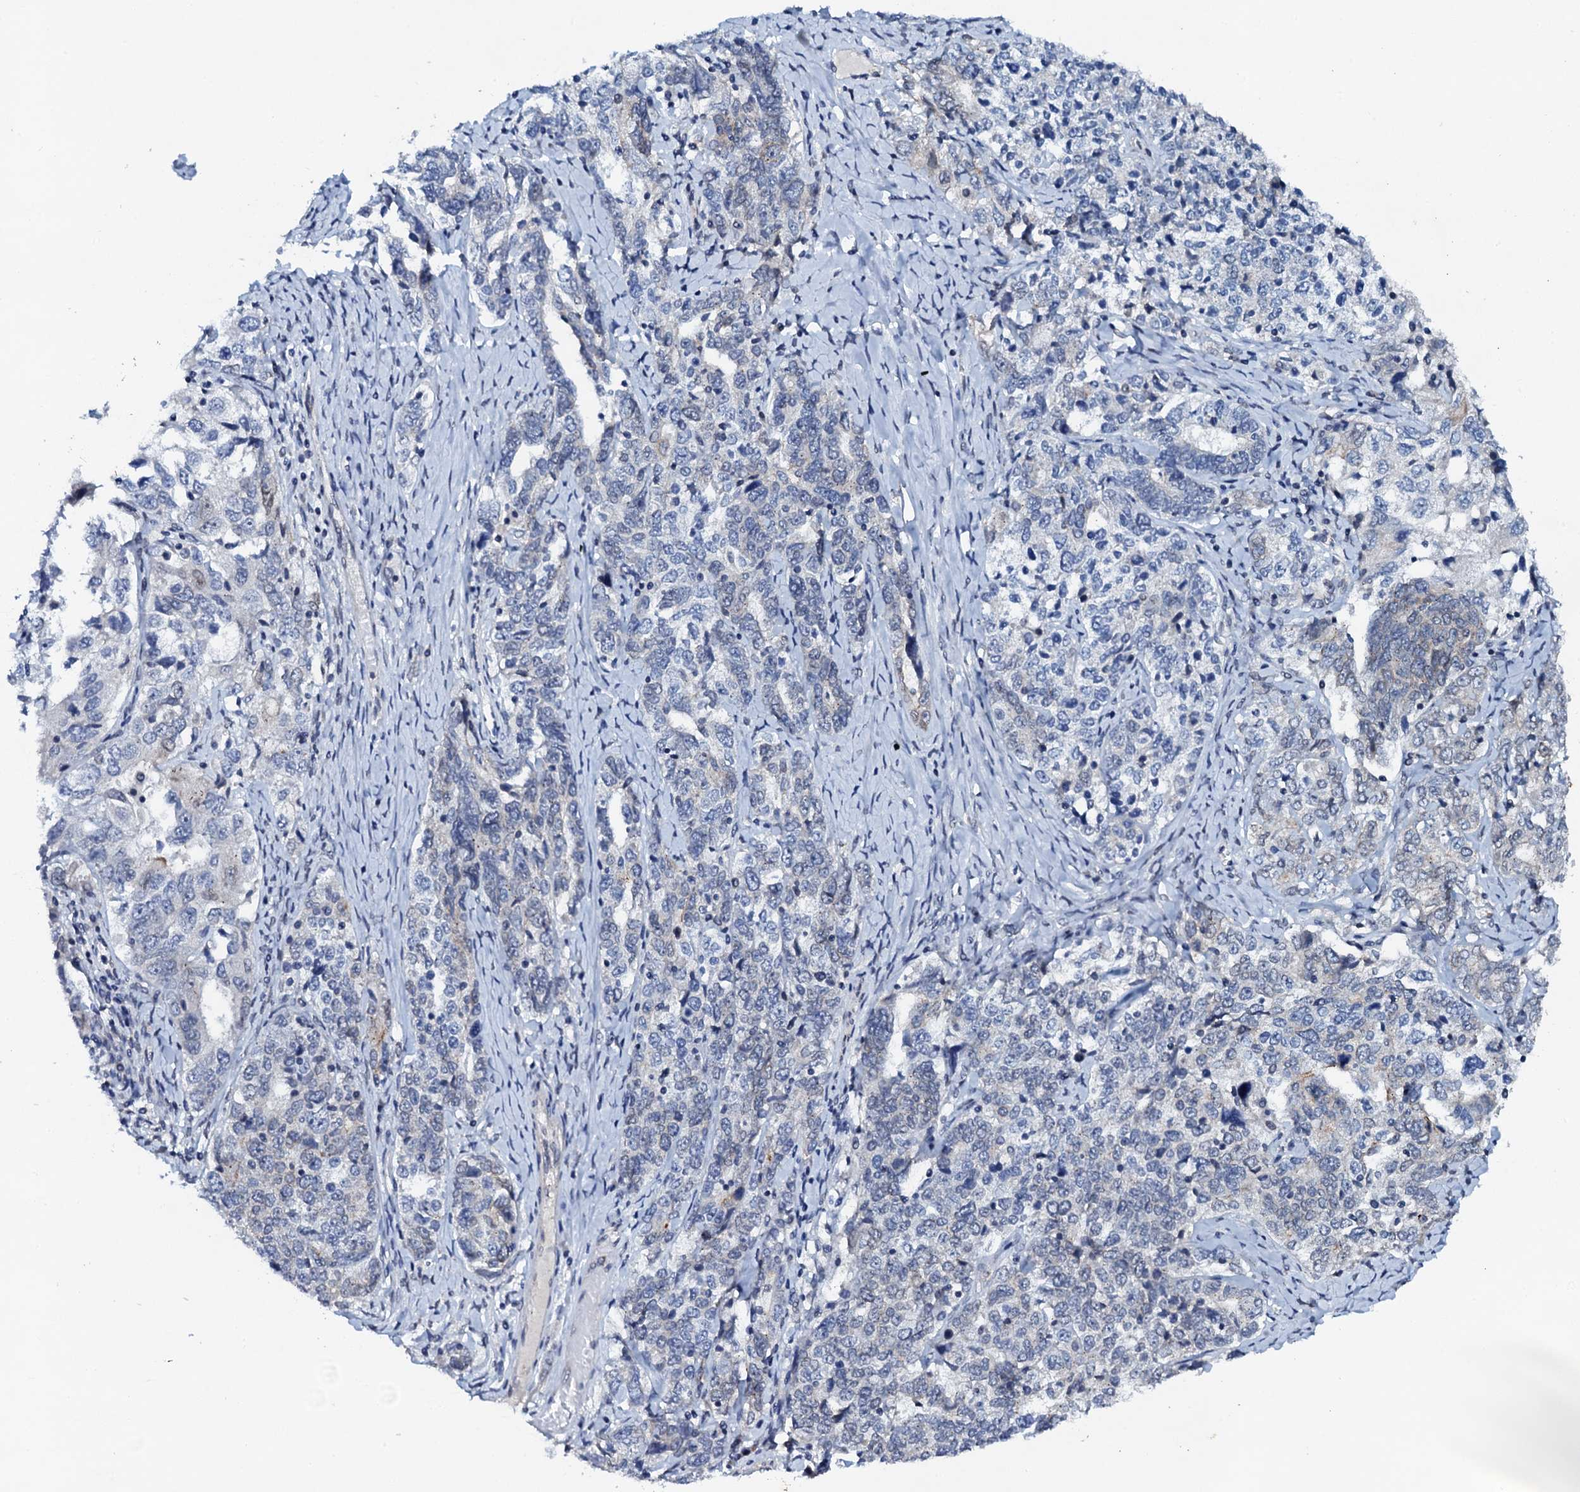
{"staining": {"intensity": "negative", "quantity": "none", "location": "none"}, "tissue": "ovarian cancer", "cell_type": "Tumor cells", "image_type": "cancer", "snomed": [{"axis": "morphology", "description": "Carcinoma, endometroid"}, {"axis": "topography", "description": "Ovary"}], "caption": "High power microscopy micrograph of an IHC image of ovarian cancer (endometroid carcinoma), revealing no significant staining in tumor cells.", "gene": "SNTA1", "patient": {"sex": "female", "age": 62}}